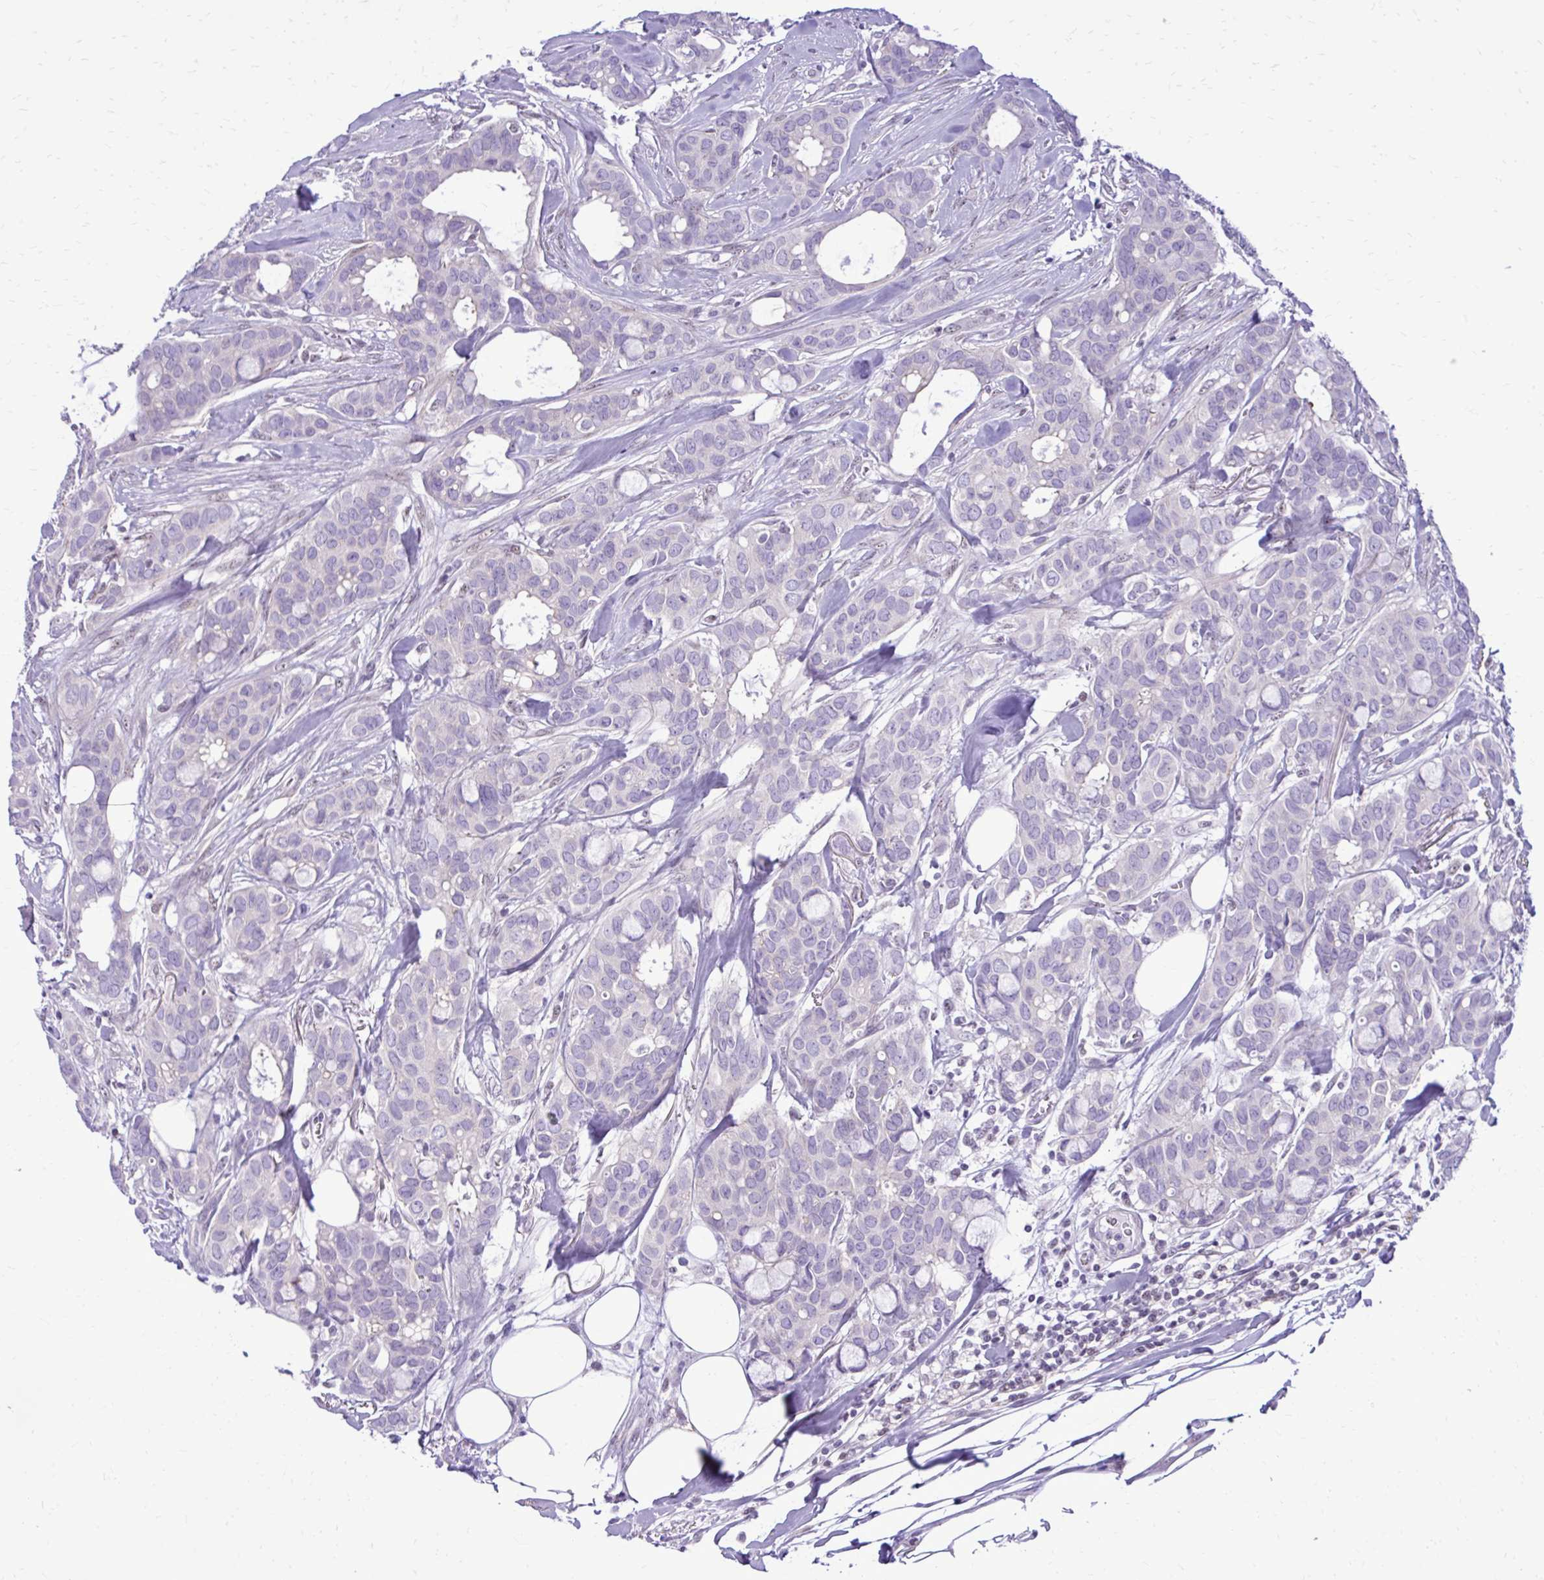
{"staining": {"intensity": "negative", "quantity": "none", "location": "none"}, "tissue": "breast cancer", "cell_type": "Tumor cells", "image_type": "cancer", "snomed": [{"axis": "morphology", "description": "Duct carcinoma"}, {"axis": "topography", "description": "Breast"}], "caption": "Tumor cells show no significant protein expression in intraductal carcinoma (breast).", "gene": "RASL11B", "patient": {"sex": "female", "age": 84}}